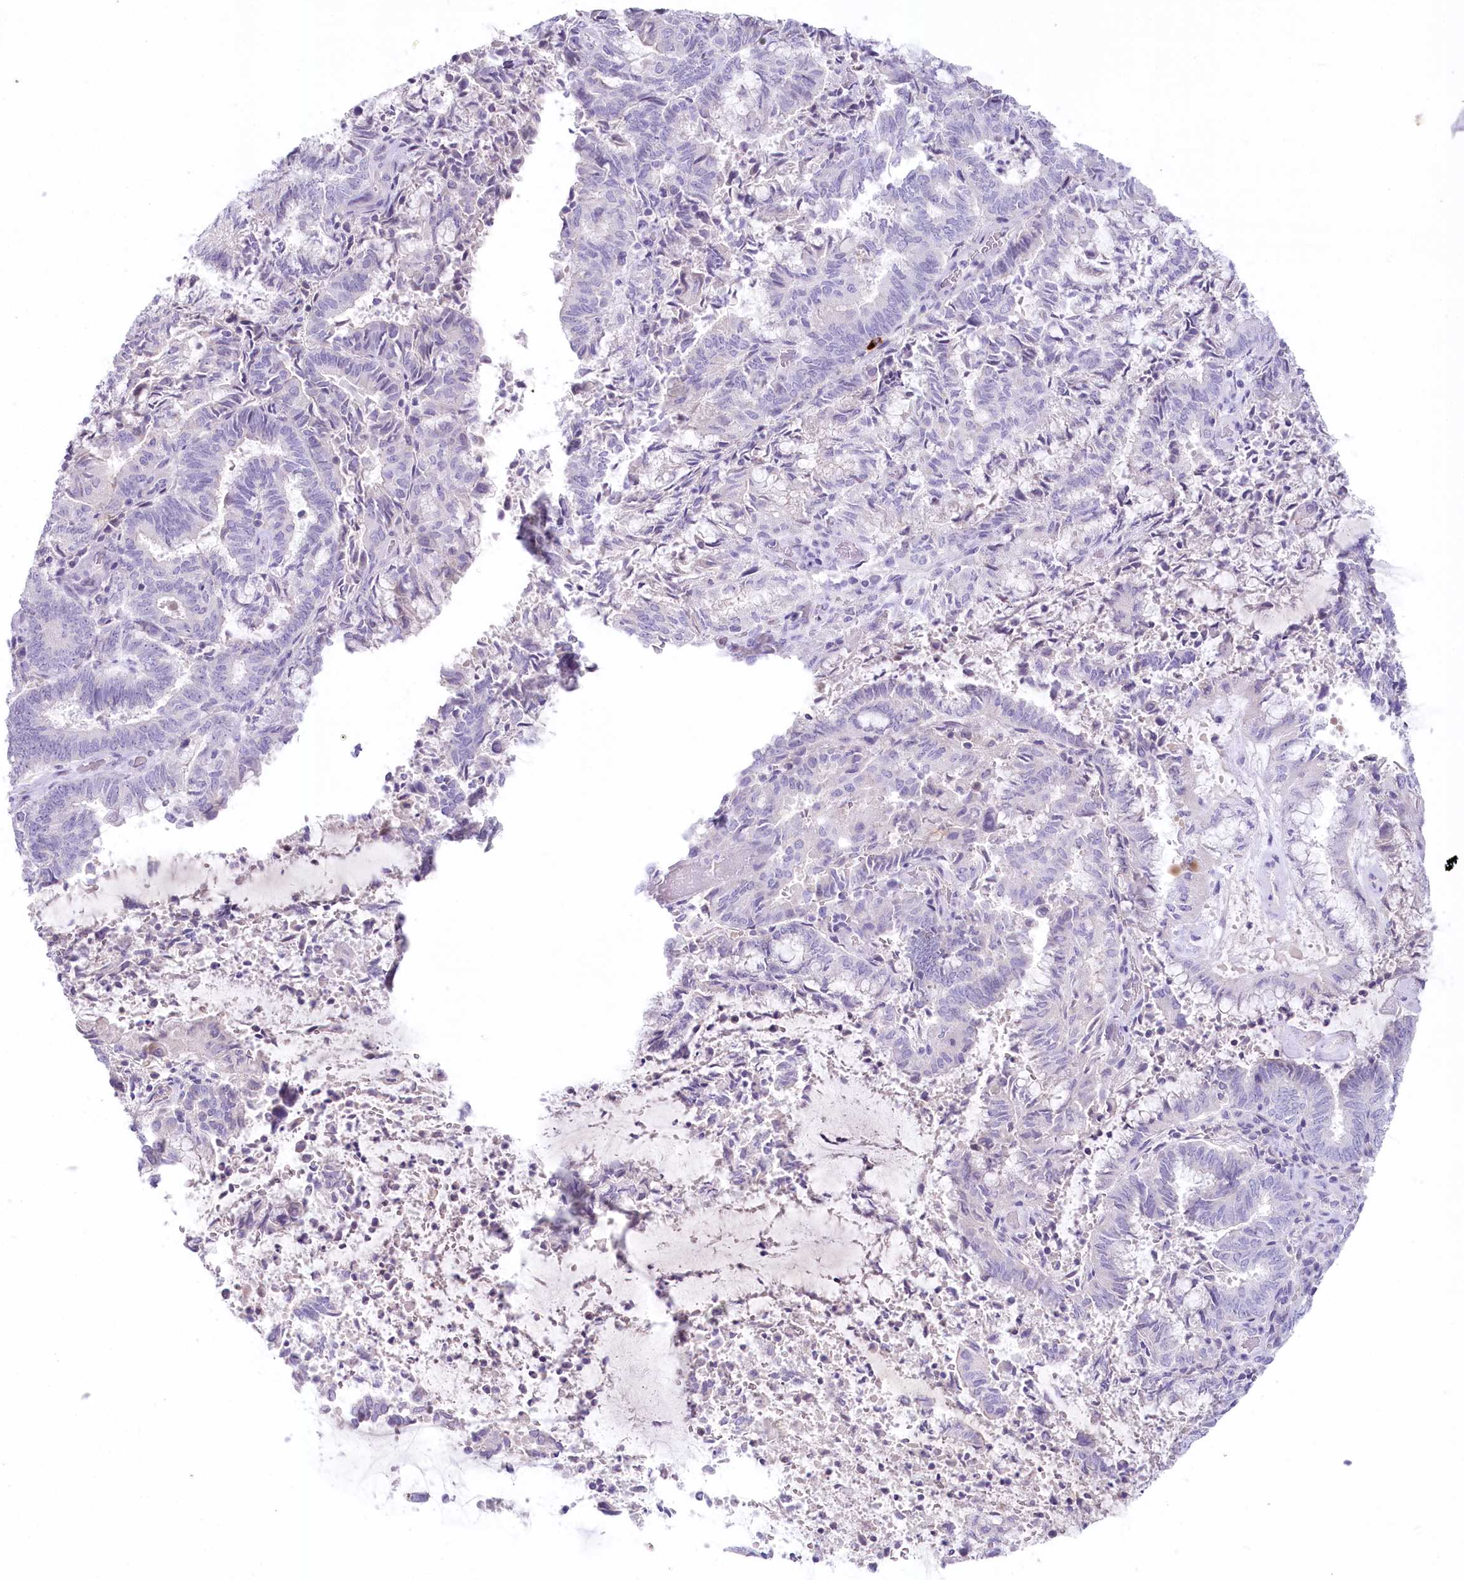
{"staining": {"intensity": "negative", "quantity": "none", "location": "none"}, "tissue": "endometrial cancer", "cell_type": "Tumor cells", "image_type": "cancer", "snomed": [{"axis": "morphology", "description": "Adenocarcinoma, NOS"}, {"axis": "topography", "description": "Endometrium"}], "caption": "An image of human endometrial cancer (adenocarcinoma) is negative for staining in tumor cells.", "gene": "MYOZ1", "patient": {"sex": "female", "age": 80}}